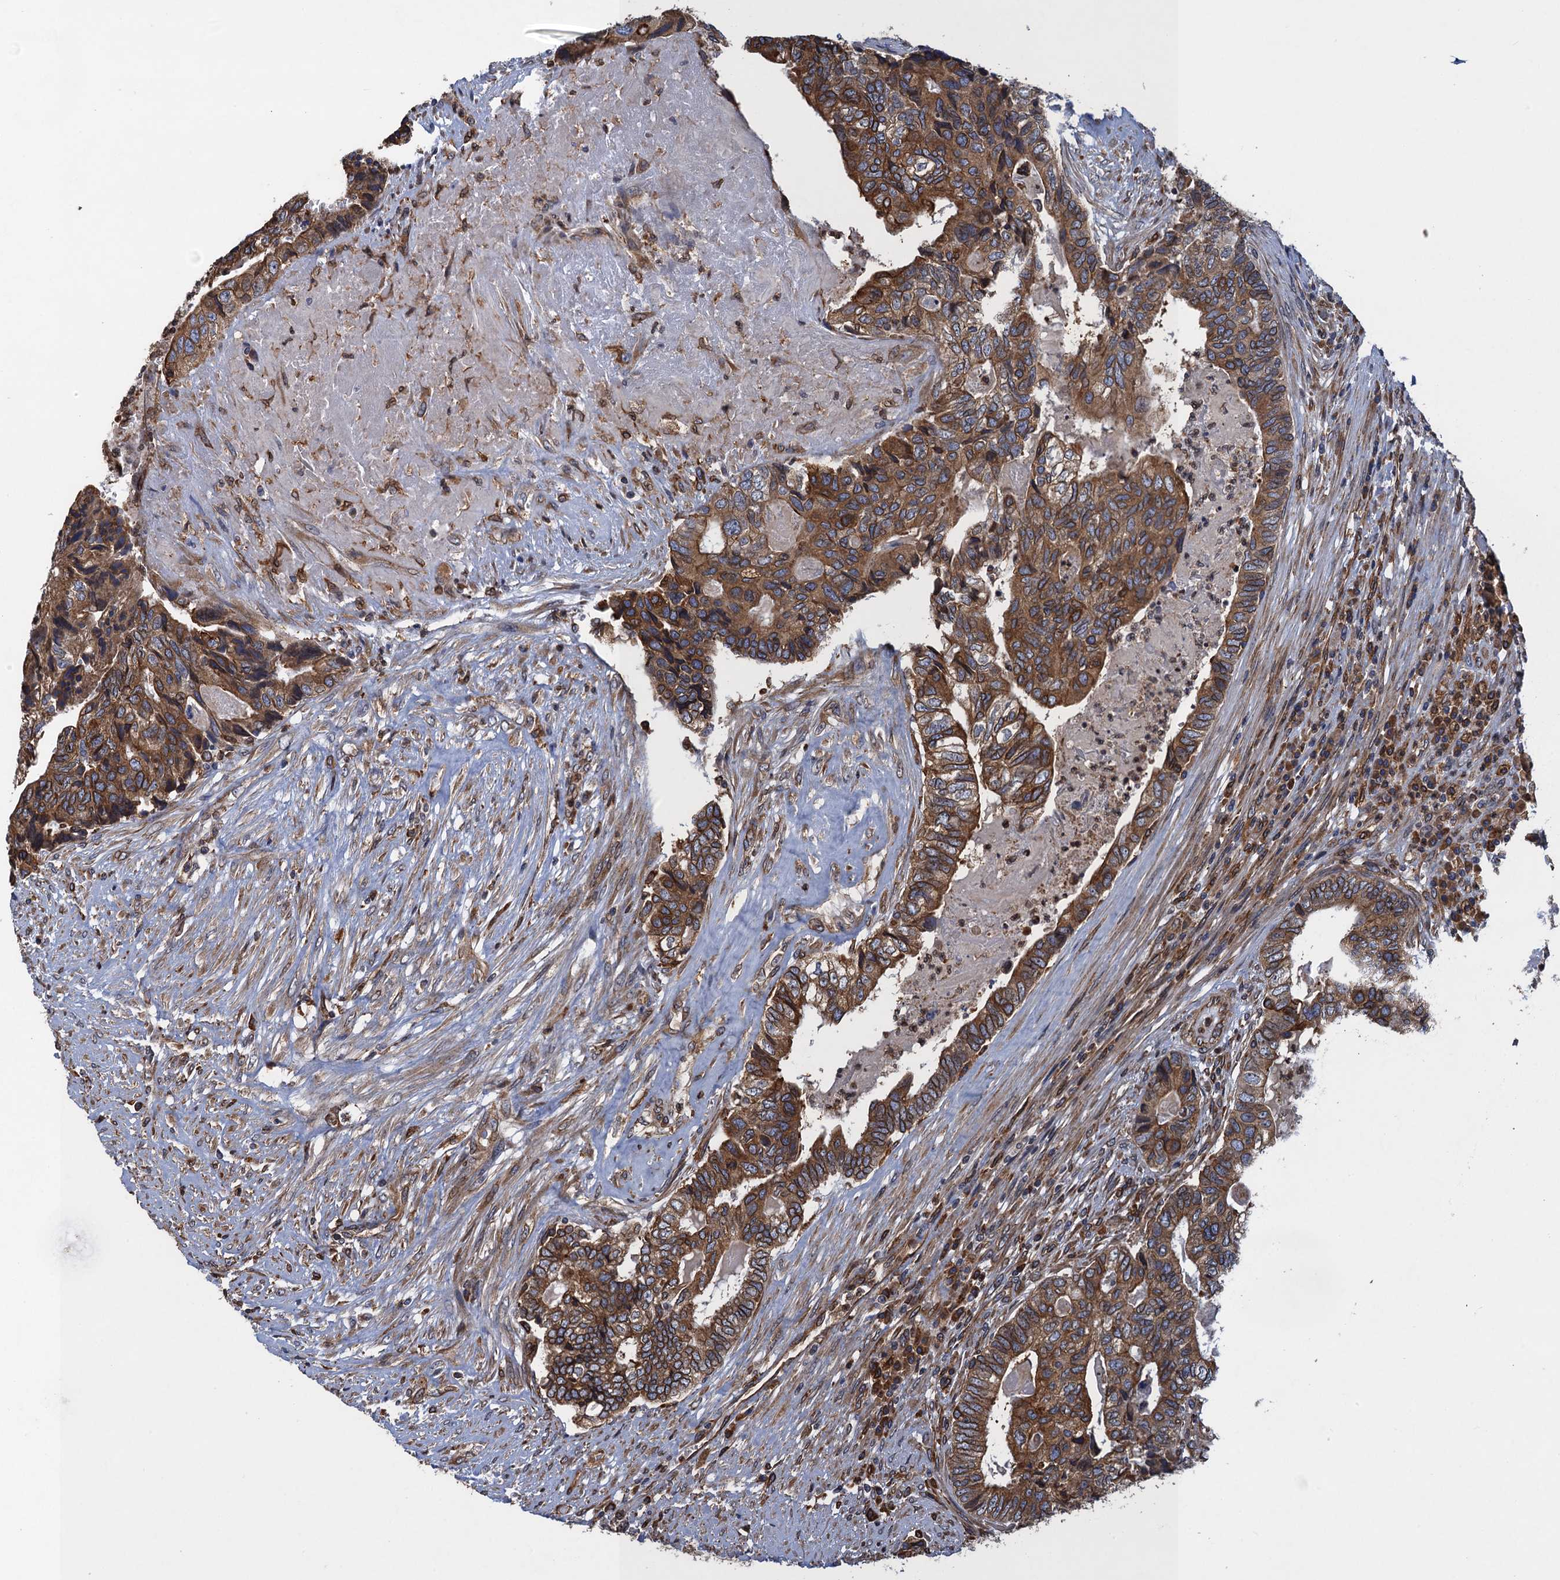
{"staining": {"intensity": "strong", "quantity": ">75%", "location": "cytoplasmic/membranous"}, "tissue": "colorectal cancer", "cell_type": "Tumor cells", "image_type": "cancer", "snomed": [{"axis": "morphology", "description": "Adenocarcinoma, NOS"}, {"axis": "topography", "description": "Colon"}], "caption": "A histopathology image of colorectal cancer stained for a protein exhibits strong cytoplasmic/membranous brown staining in tumor cells.", "gene": "ARMC5", "patient": {"sex": "female", "age": 67}}